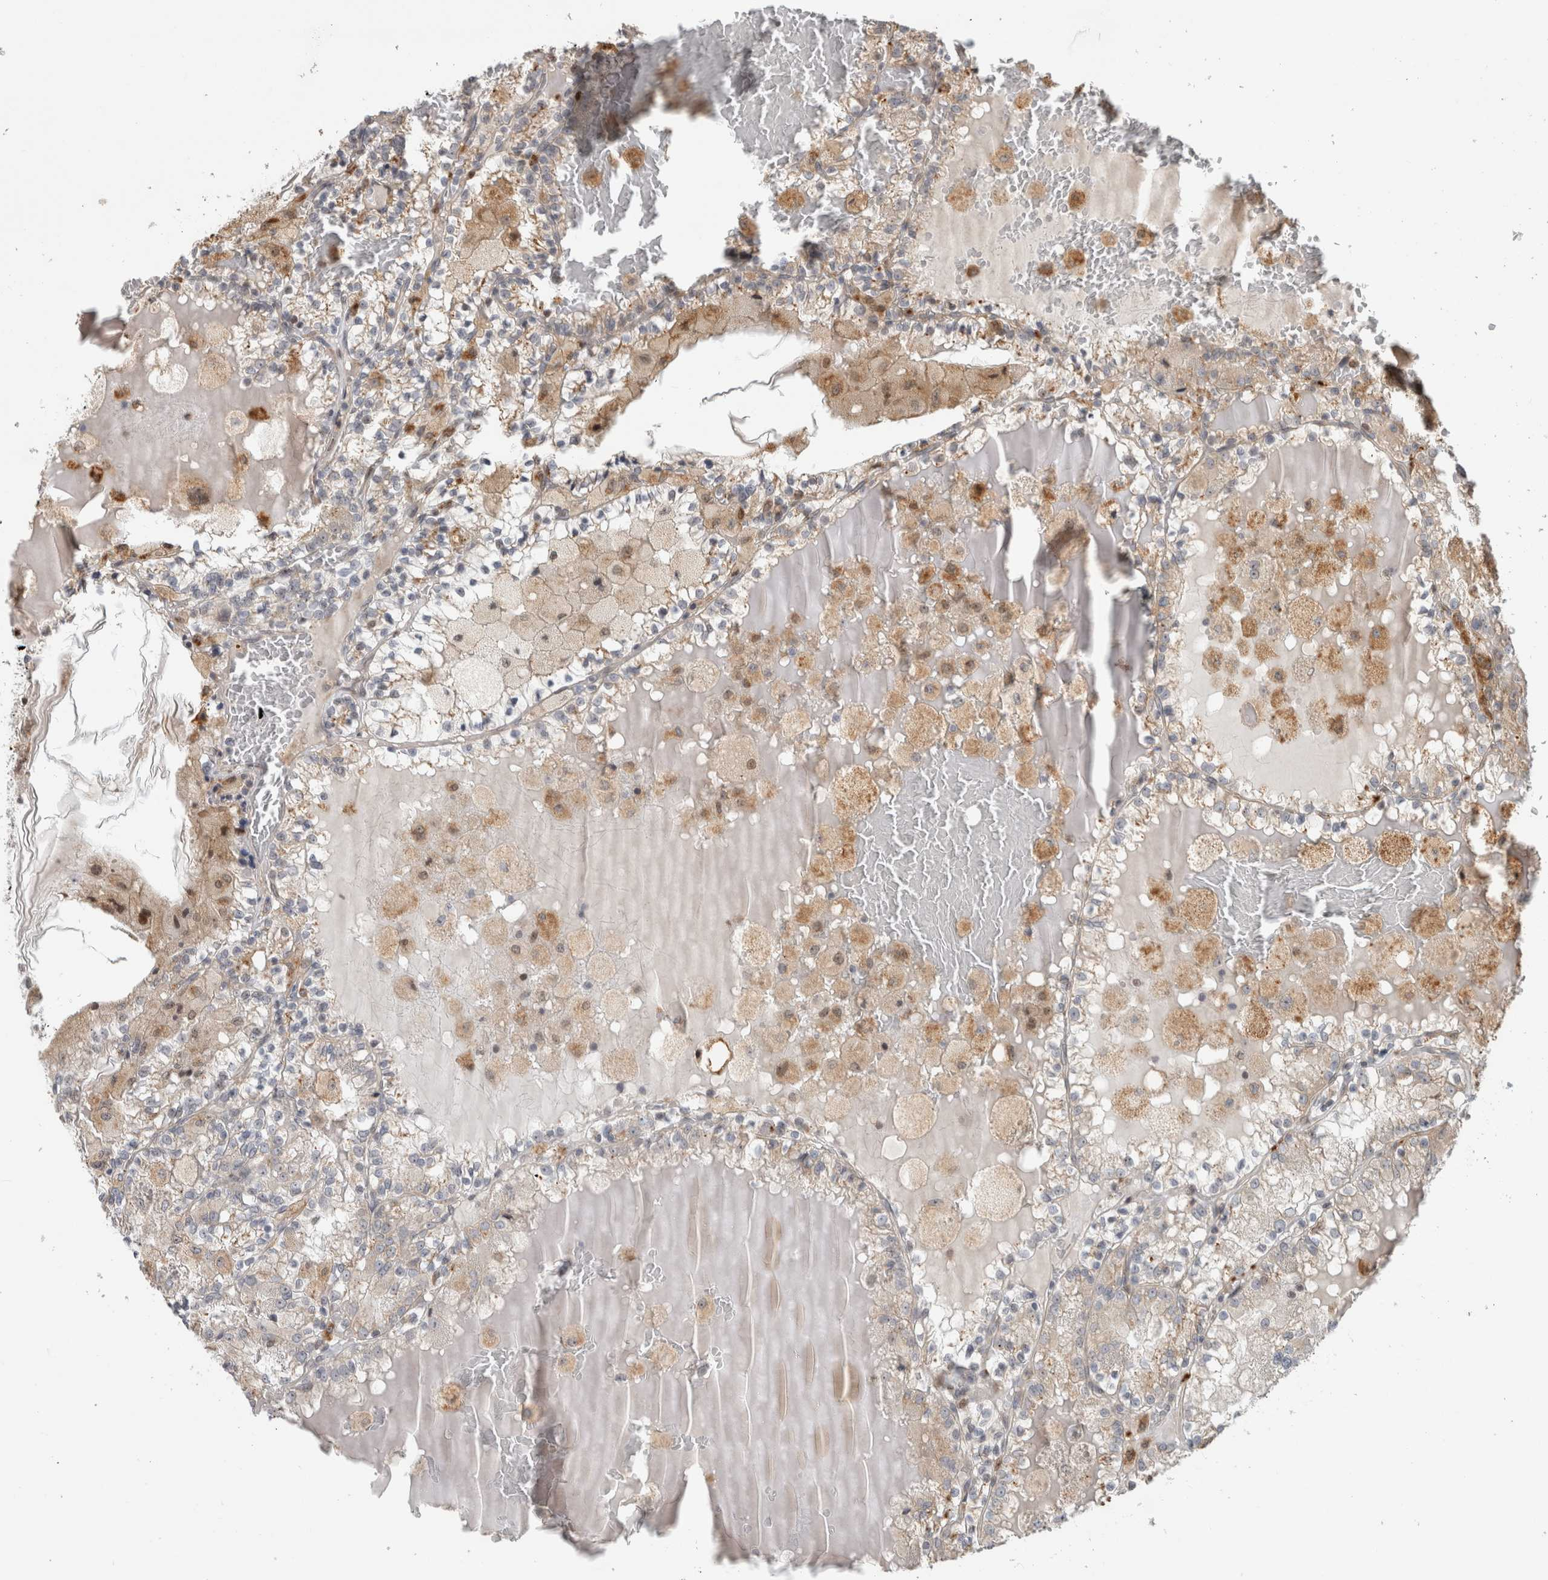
{"staining": {"intensity": "negative", "quantity": "none", "location": "none"}, "tissue": "renal cancer", "cell_type": "Tumor cells", "image_type": "cancer", "snomed": [{"axis": "morphology", "description": "Adenocarcinoma, NOS"}, {"axis": "topography", "description": "Kidney"}], "caption": "DAB (3,3'-diaminobenzidine) immunohistochemical staining of human adenocarcinoma (renal) shows no significant positivity in tumor cells.", "gene": "NAB2", "patient": {"sex": "female", "age": 56}}